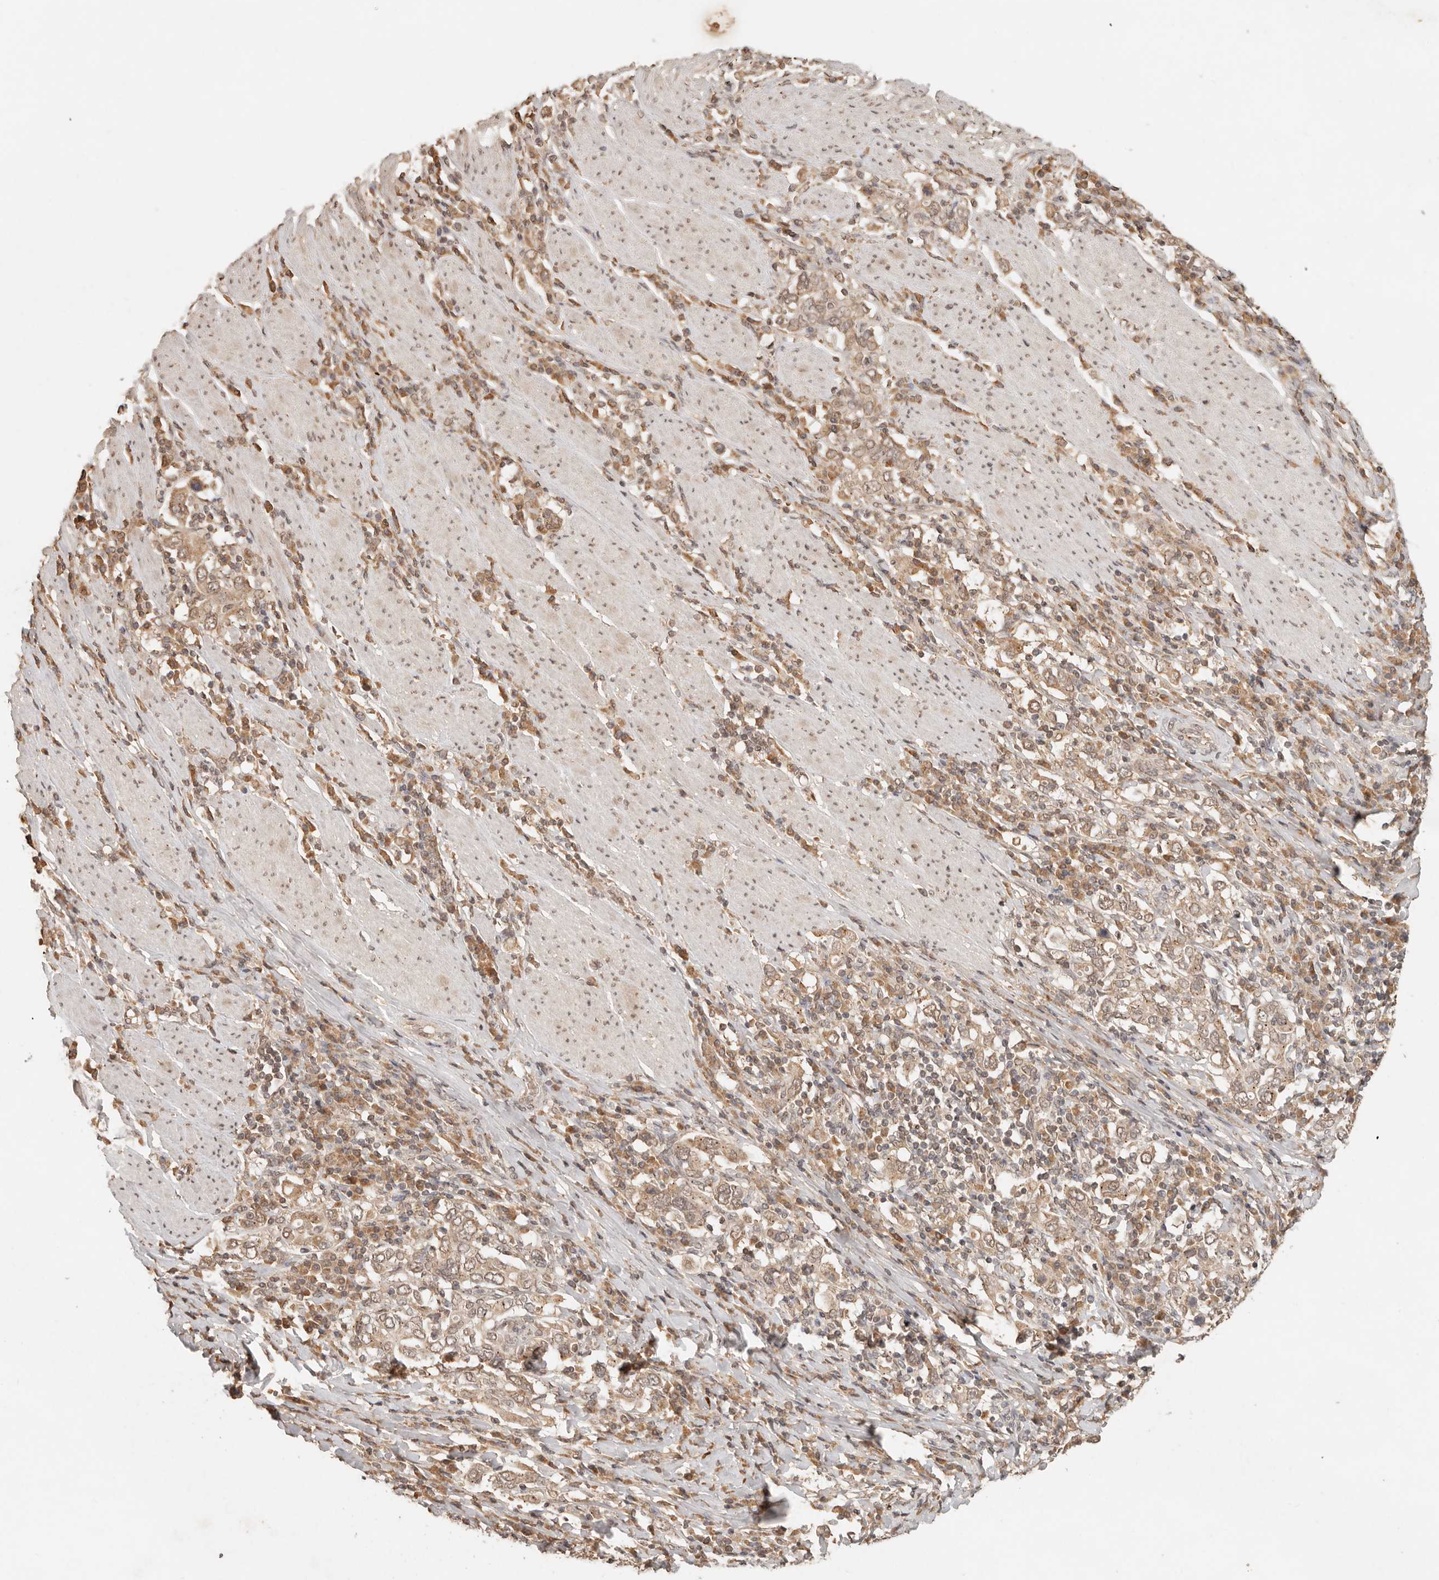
{"staining": {"intensity": "moderate", "quantity": ">75%", "location": "cytoplasmic/membranous"}, "tissue": "stomach cancer", "cell_type": "Tumor cells", "image_type": "cancer", "snomed": [{"axis": "morphology", "description": "Adenocarcinoma, NOS"}, {"axis": "topography", "description": "Stomach, upper"}], "caption": "The histopathology image exhibits a brown stain indicating the presence of a protein in the cytoplasmic/membranous of tumor cells in adenocarcinoma (stomach).", "gene": "LMO4", "patient": {"sex": "male", "age": 62}}